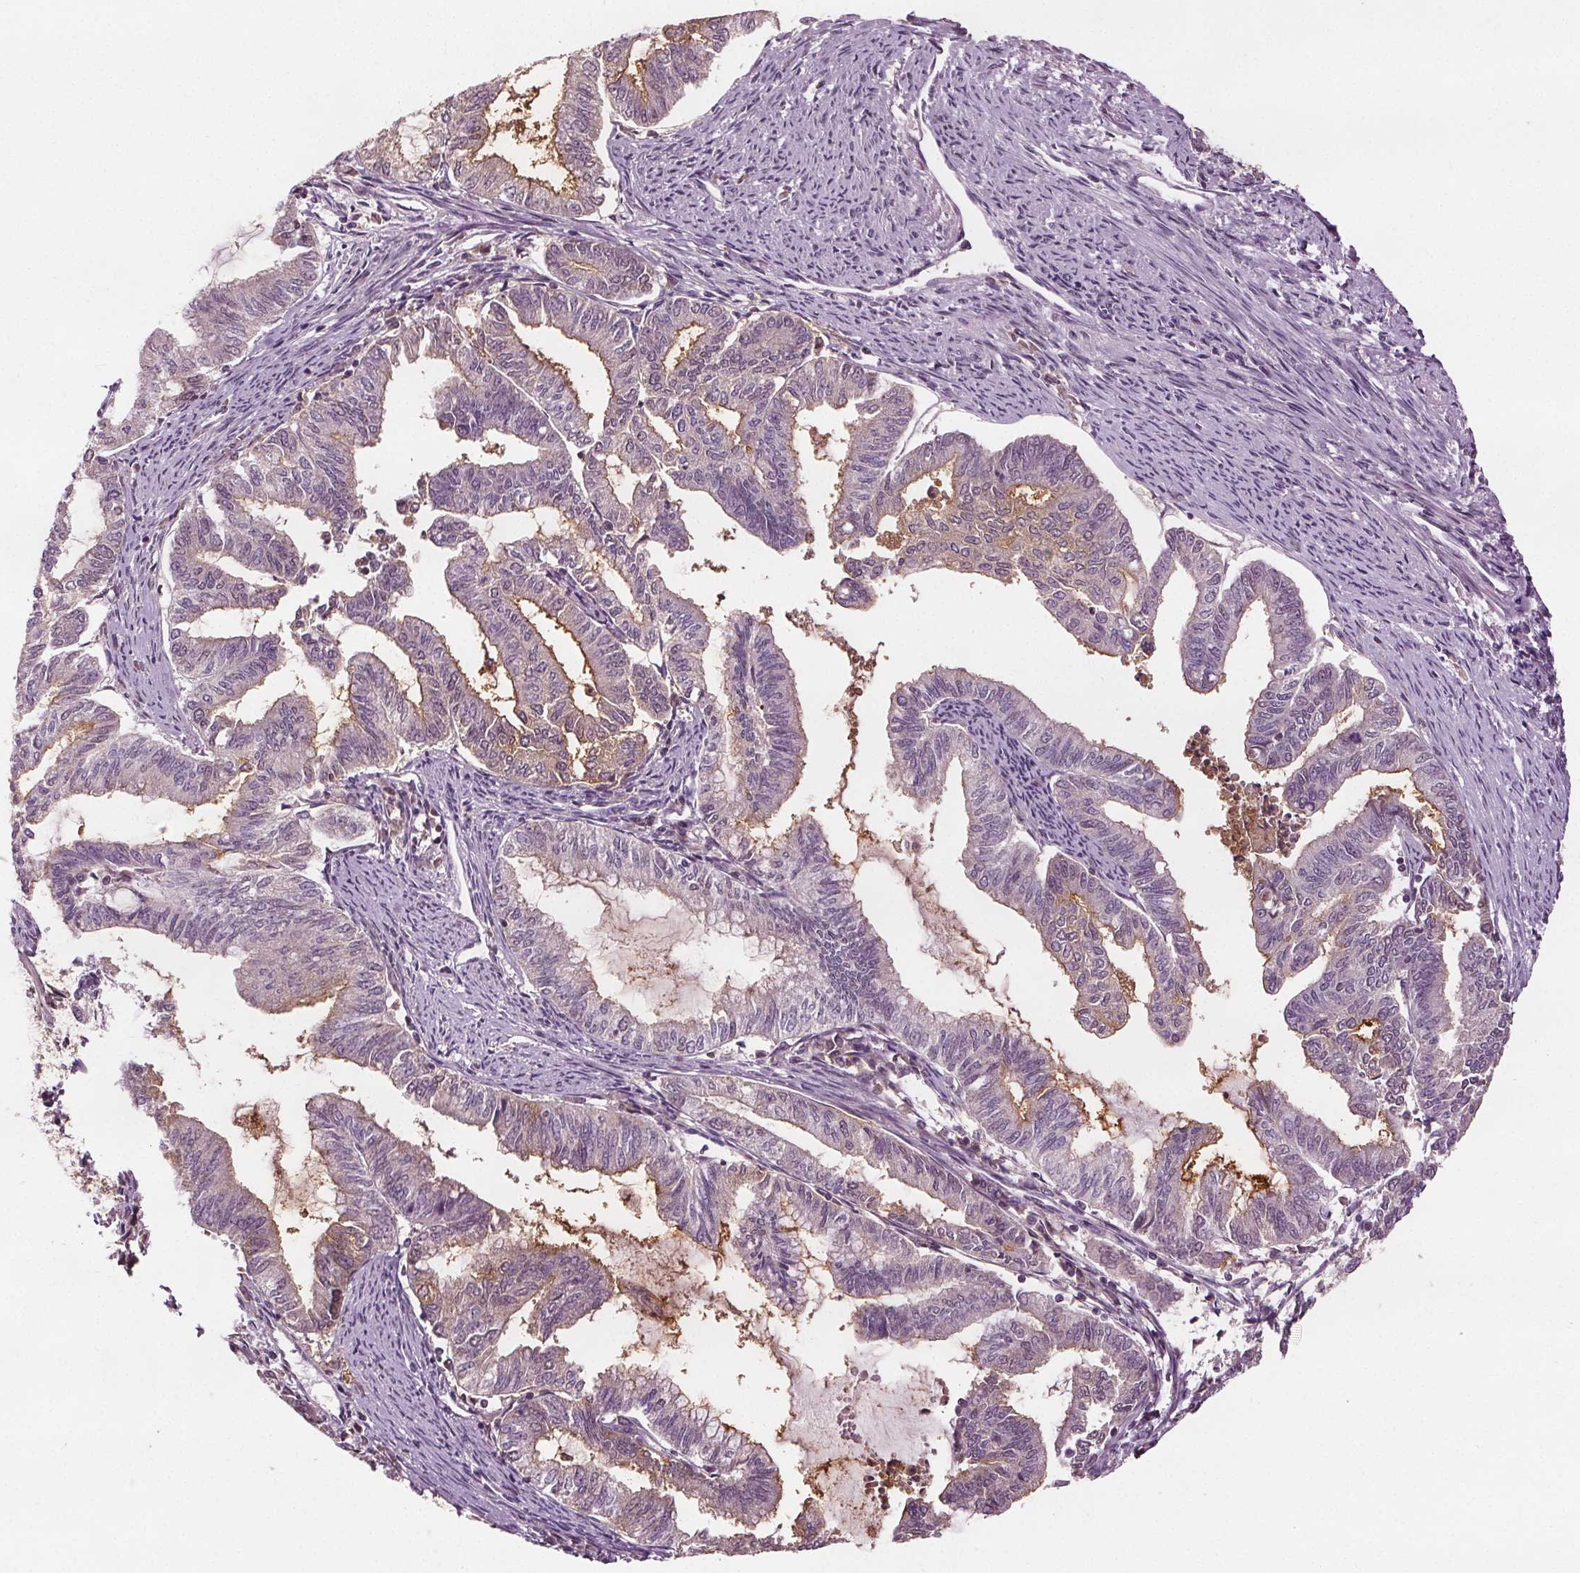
{"staining": {"intensity": "moderate", "quantity": "<25%", "location": "cytoplasmic/membranous"}, "tissue": "endometrial cancer", "cell_type": "Tumor cells", "image_type": "cancer", "snomed": [{"axis": "morphology", "description": "Adenocarcinoma, NOS"}, {"axis": "topography", "description": "Endometrium"}], "caption": "Immunohistochemical staining of adenocarcinoma (endometrial) shows moderate cytoplasmic/membranous protein expression in about <25% of tumor cells. Immunohistochemistry stains the protein in brown and the nuclei are stained blue.", "gene": "DDX11", "patient": {"sex": "female", "age": 79}}